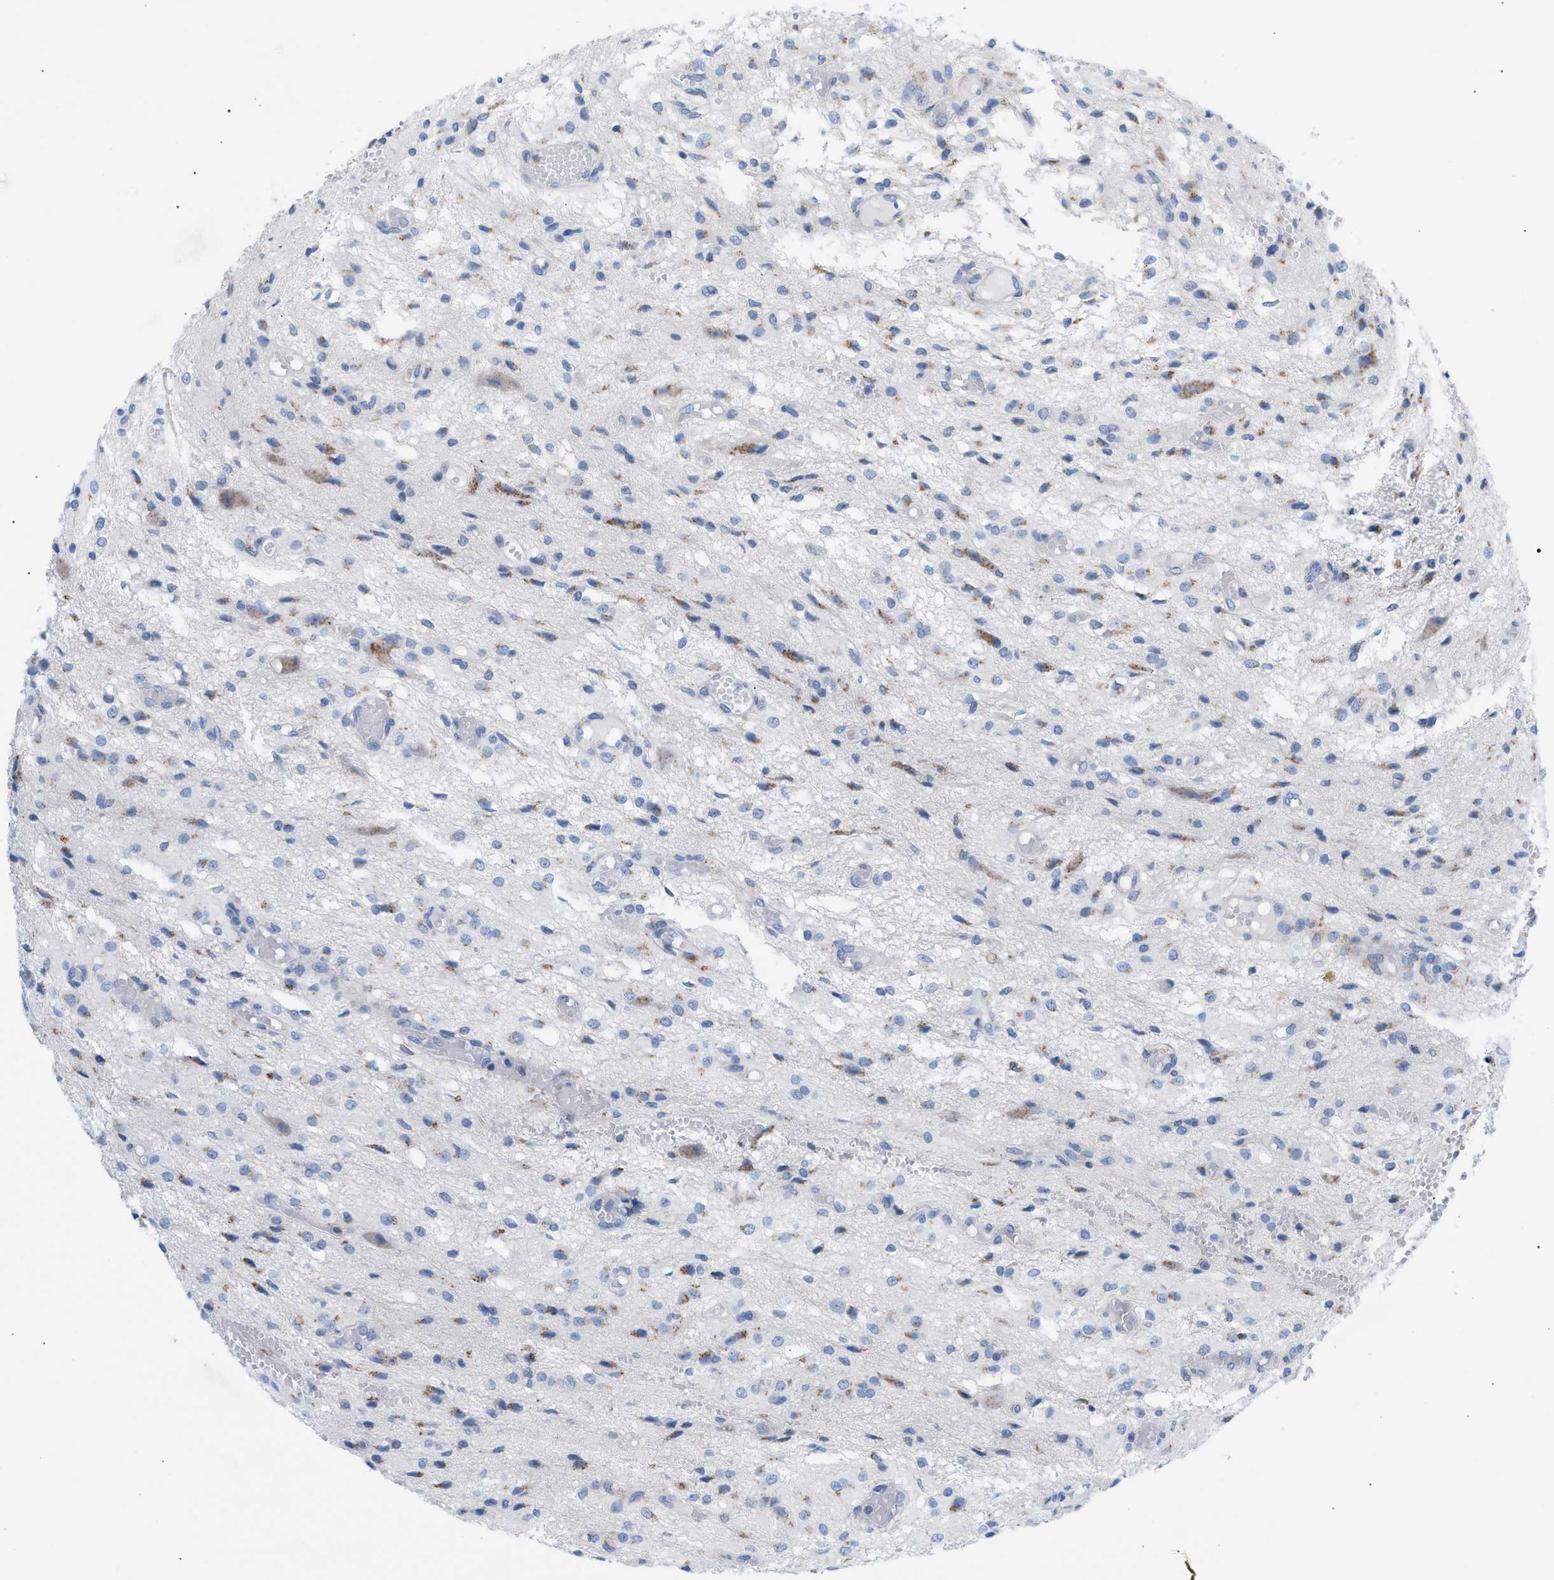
{"staining": {"intensity": "weak", "quantity": "<25%", "location": "cytoplasmic/membranous"}, "tissue": "glioma", "cell_type": "Tumor cells", "image_type": "cancer", "snomed": [{"axis": "morphology", "description": "Glioma, malignant, High grade"}, {"axis": "topography", "description": "Brain"}], "caption": "Glioma was stained to show a protein in brown. There is no significant positivity in tumor cells.", "gene": "TACC3", "patient": {"sex": "female", "age": 59}}